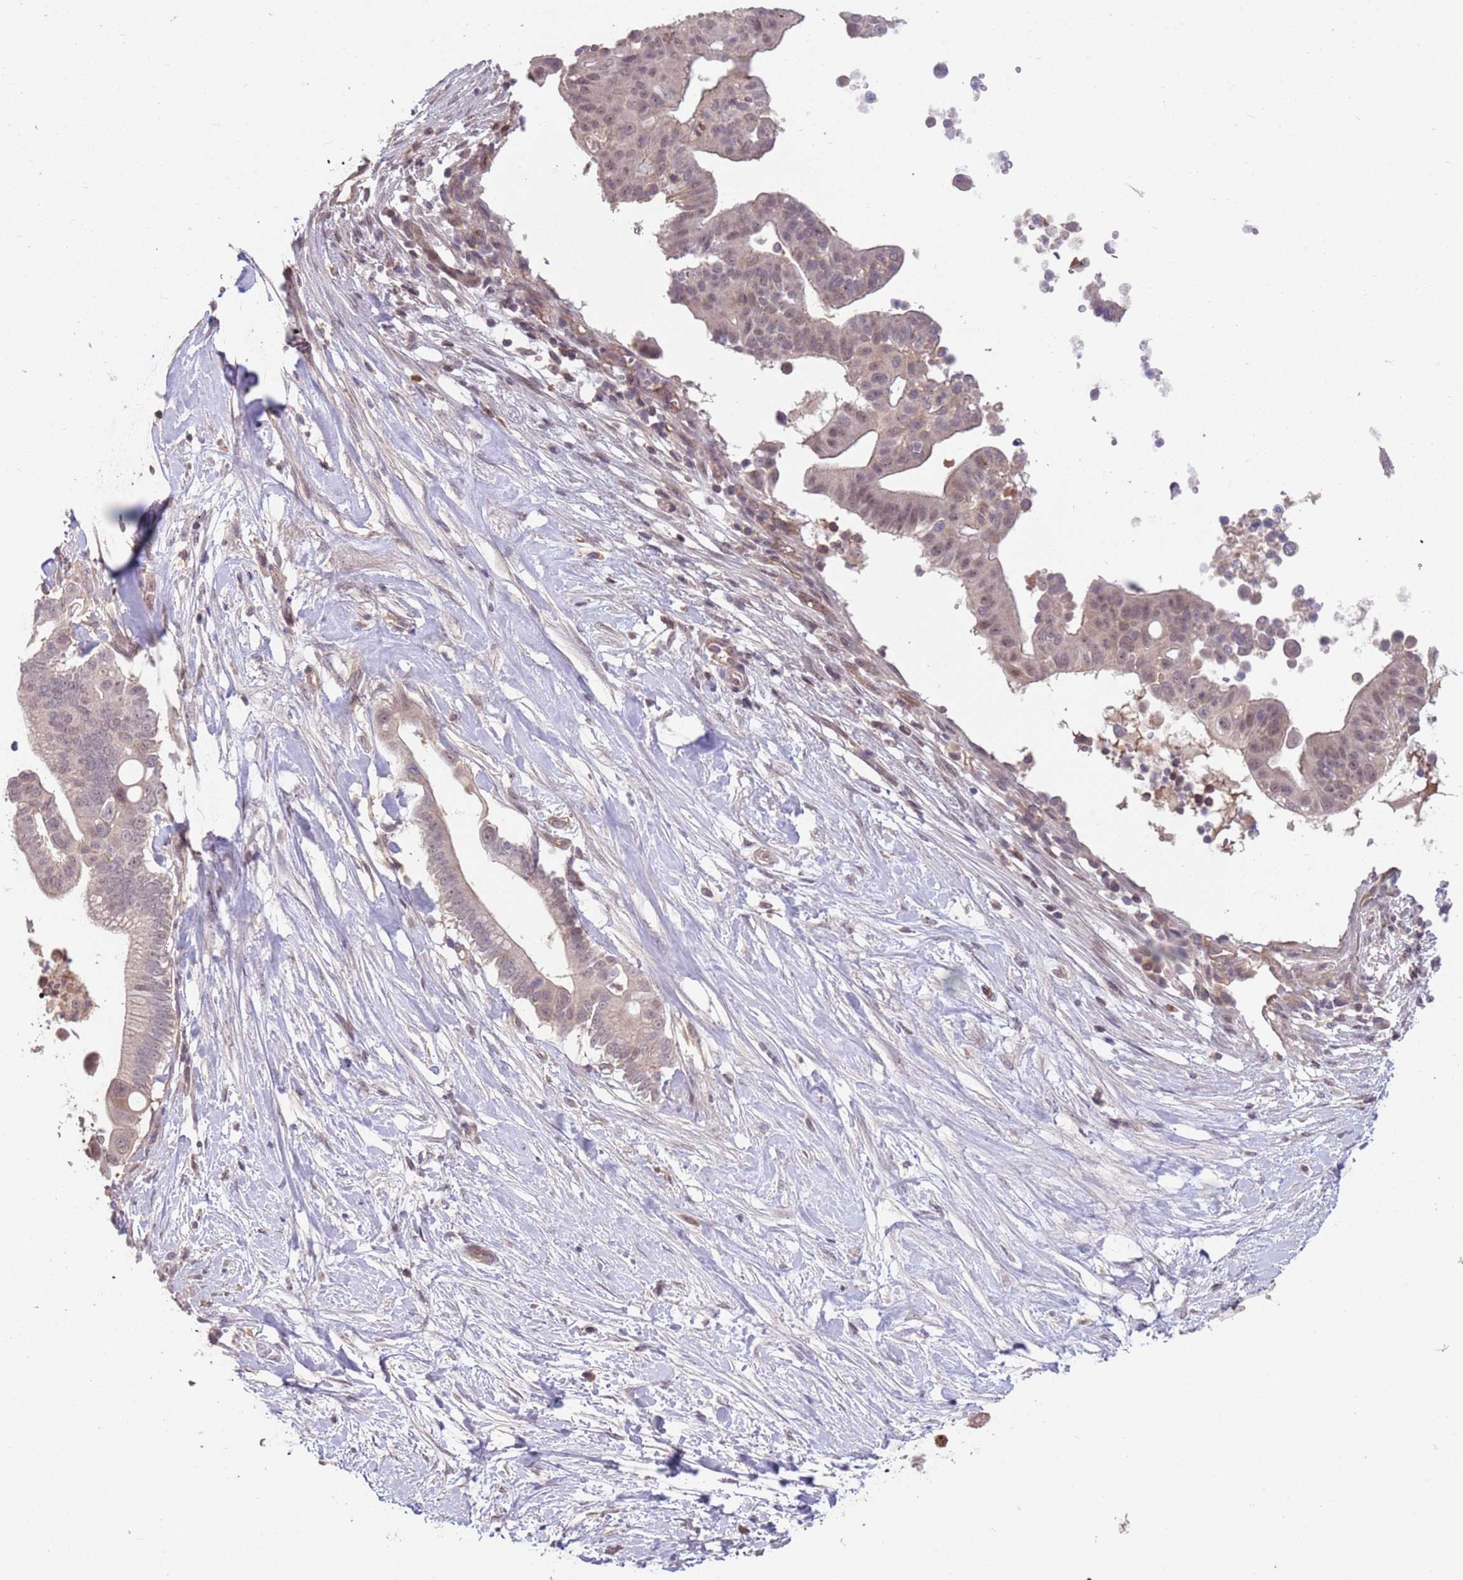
{"staining": {"intensity": "weak", "quantity": "<25%", "location": "nuclear"}, "tissue": "pancreatic cancer", "cell_type": "Tumor cells", "image_type": "cancer", "snomed": [{"axis": "morphology", "description": "Adenocarcinoma, NOS"}, {"axis": "topography", "description": "Pancreas"}], "caption": "This is an immunohistochemistry image of human pancreatic adenocarcinoma. There is no positivity in tumor cells.", "gene": "MEI1", "patient": {"sex": "male", "age": 68}}